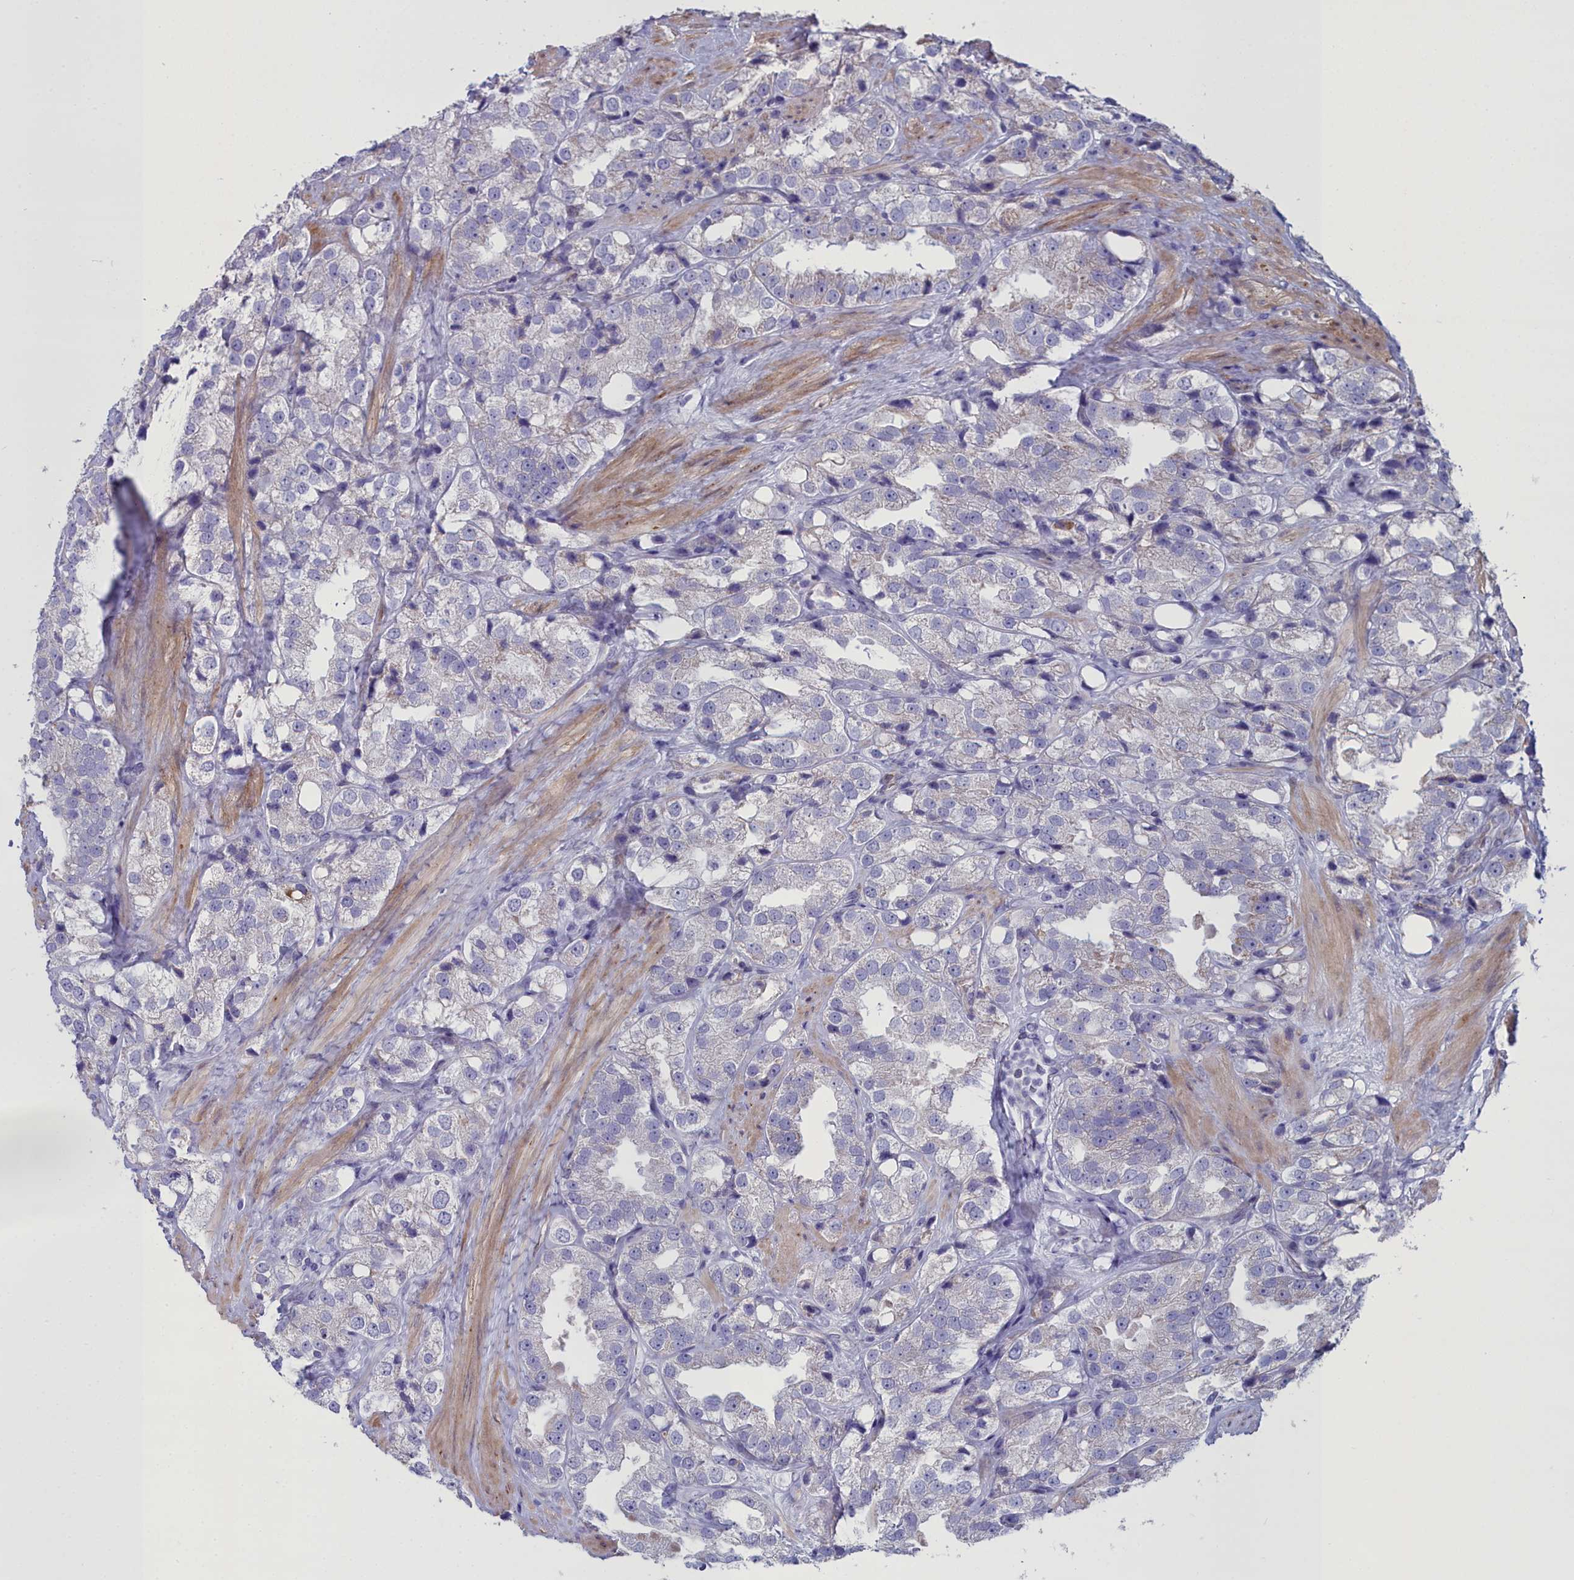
{"staining": {"intensity": "negative", "quantity": "none", "location": "none"}, "tissue": "prostate cancer", "cell_type": "Tumor cells", "image_type": "cancer", "snomed": [{"axis": "morphology", "description": "Adenocarcinoma, NOS"}, {"axis": "topography", "description": "Prostate"}], "caption": "Prostate cancer stained for a protein using immunohistochemistry displays no staining tumor cells.", "gene": "PPP1R14A", "patient": {"sex": "male", "age": 79}}